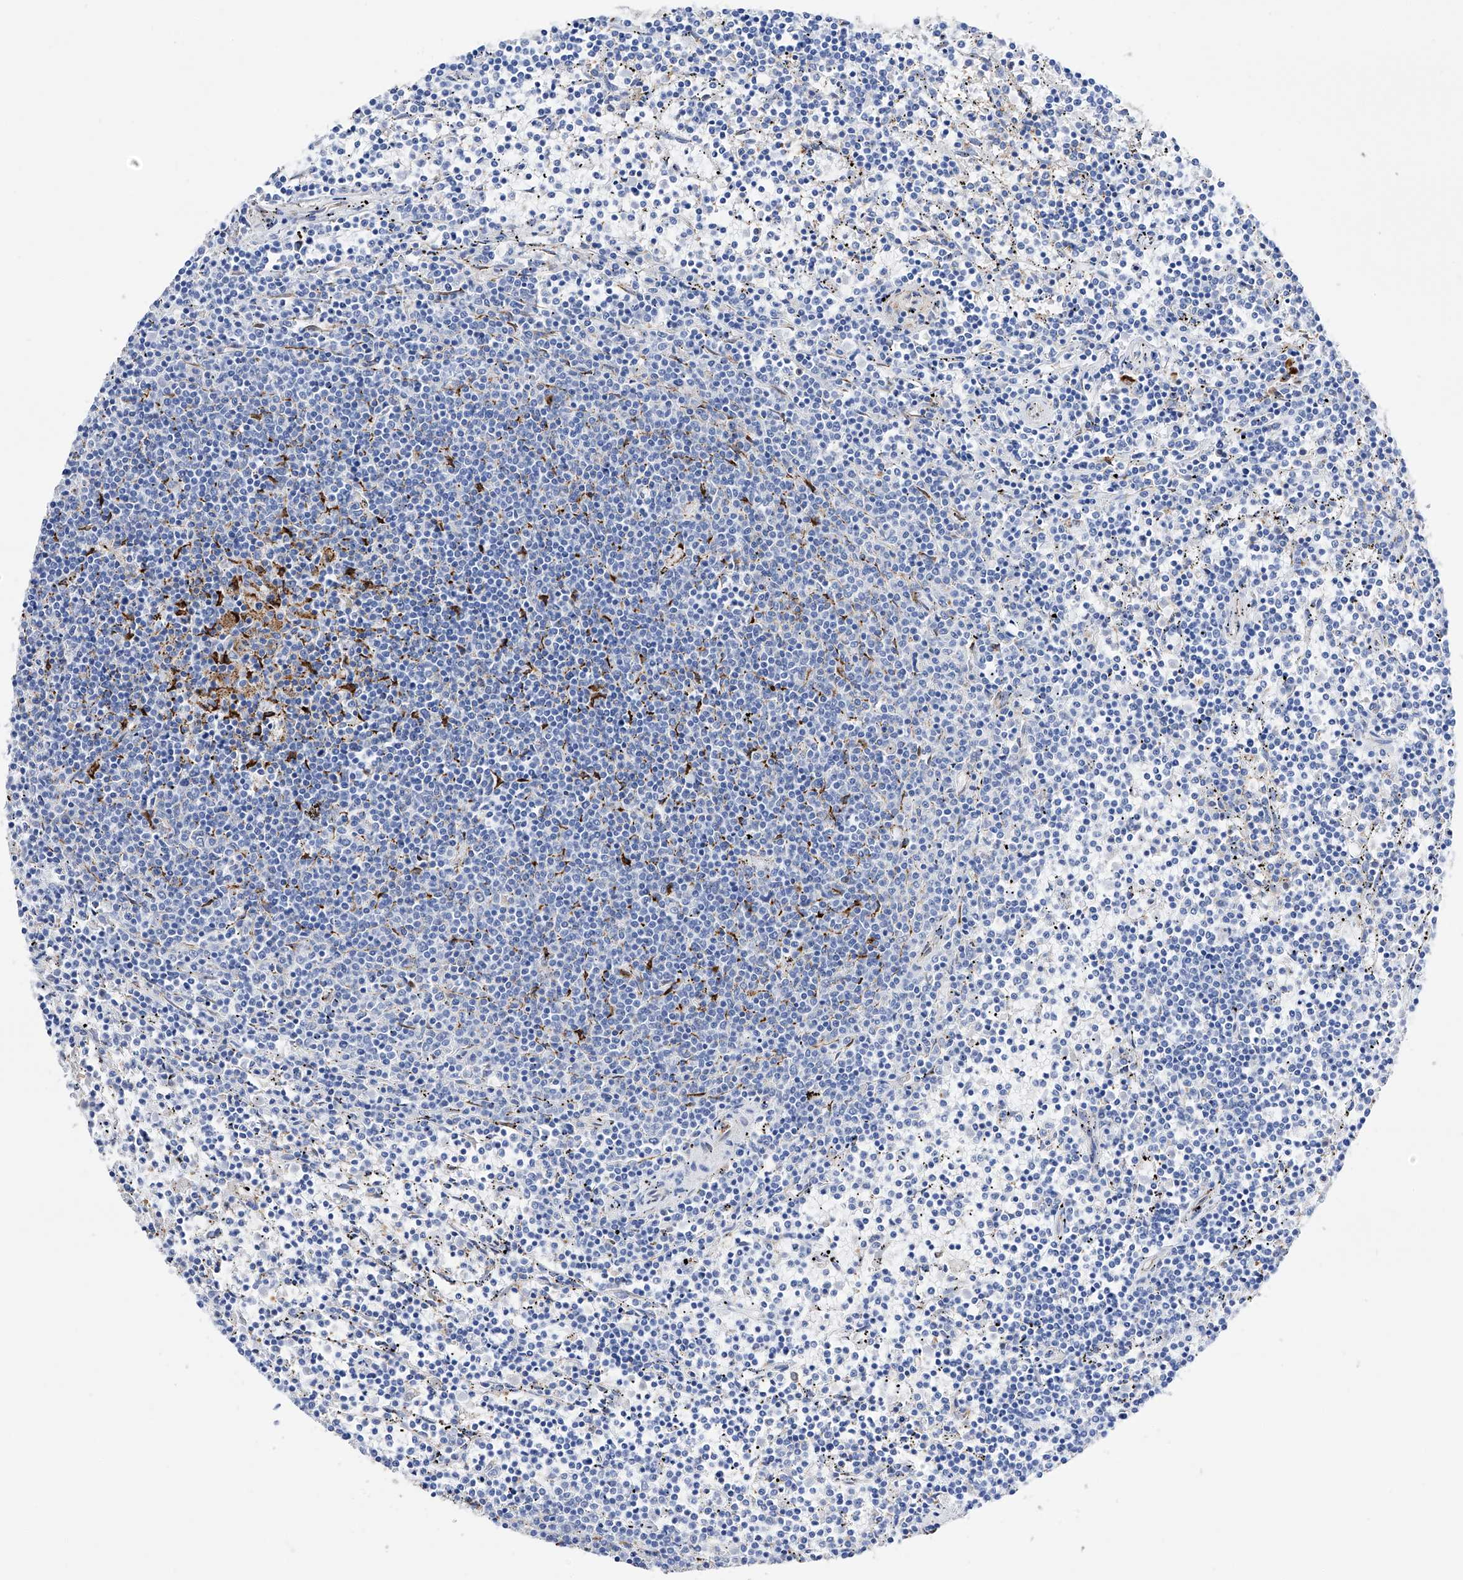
{"staining": {"intensity": "negative", "quantity": "none", "location": "none"}, "tissue": "lymphoma", "cell_type": "Tumor cells", "image_type": "cancer", "snomed": [{"axis": "morphology", "description": "Malignant lymphoma, non-Hodgkin's type, Low grade"}, {"axis": "topography", "description": "Spleen"}], "caption": "Malignant lymphoma, non-Hodgkin's type (low-grade) was stained to show a protein in brown. There is no significant expression in tumor cells. (Stains: DAB (3,3'-diaminobenzidine) IHC with hematoxylin counter stain, Microscopy: brightfield microscopy at high magnification).", "gene": "PDIA5", "patient": {"sex": "female", "age": 50}}